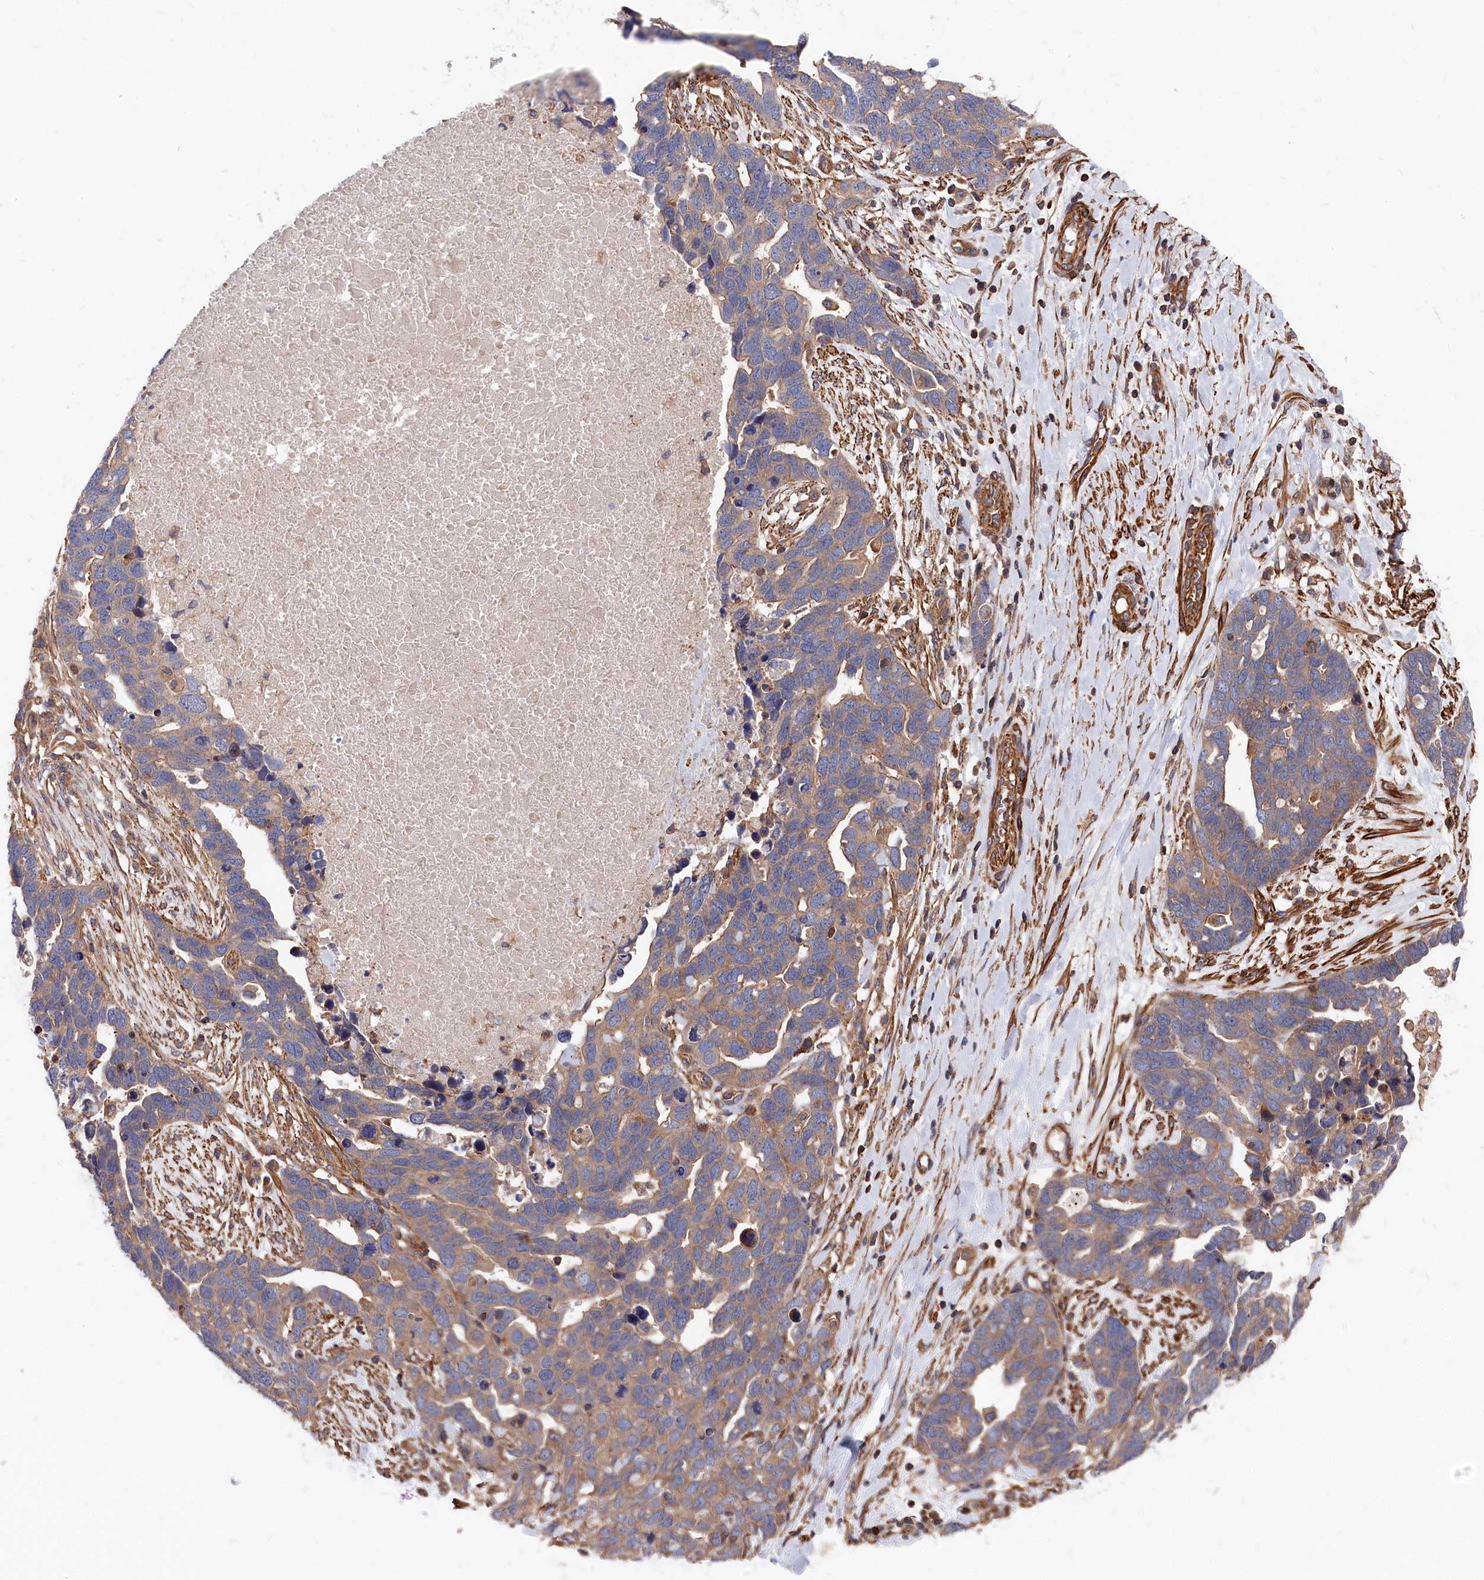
{"staining": {"intensity": "moderate", "quantity": ">75%", "location": "cytoplasmic/membranous"}, "tissue": "ovarian cancer", "cell_type": "Tumor cells", "image_type": "cancer", "snomed": [{"axis": "morphology", "description": "Cystadenocarcinoma, serous, NOS"}, {"axis": "topography", "description": "Ovary"}], "caption": "Protein staining by immunohistochemistry (IHC) displays moderate cytoplasmic/membranous staining in about >75% of tumor cells in ovarian cancer.", "gene": "LDHD", "patient": {"sex": "female", "age": 54}}